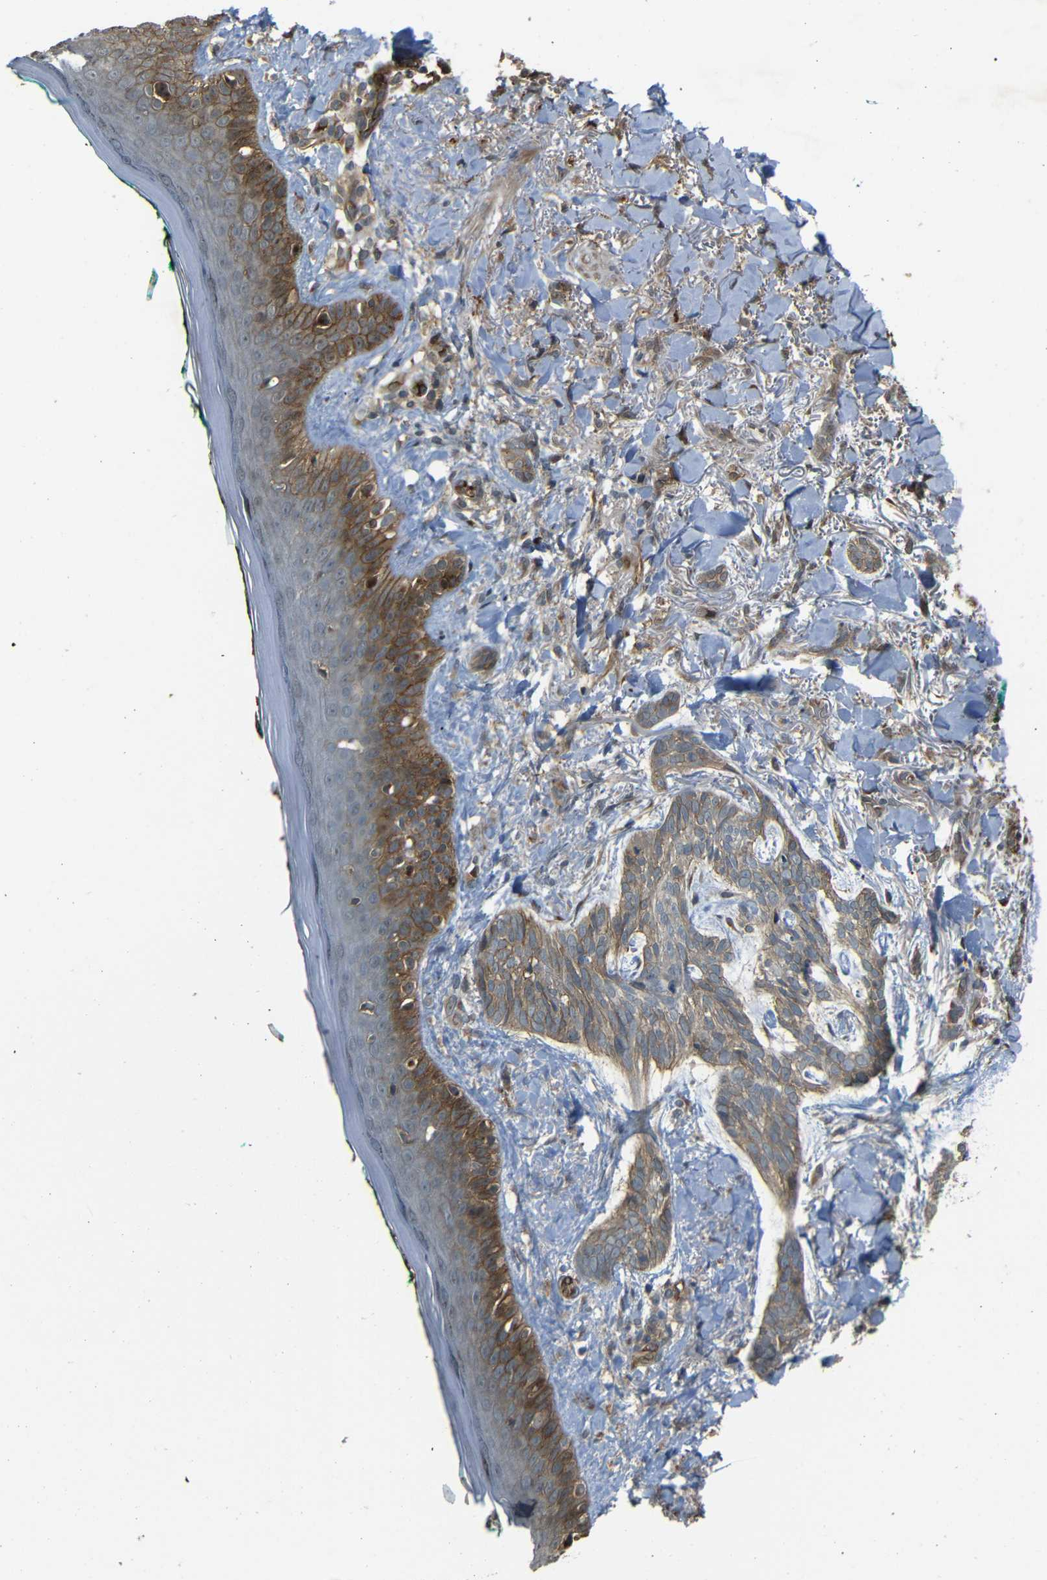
{"staining": {"intensity": "moderate", "quantity": ">75%", "location": "cytoplasmic/membranous"}, "tissue": "skin cancer", "cell_type": "Tumor cells", "image_type": "cancer", "snomed": [{"axis": "morphology", "description": "Basal cell carcinoma"}, {"axis": "topography", "description": "Skin"}], "caption": "A medium amount of moderate cytoplasmic/membranous expression is appreciated in approximately >75% of tumor cells in skin cancer tissue.", "gene": "RELL1", "patient": {"sex": "male", "age": 43}}